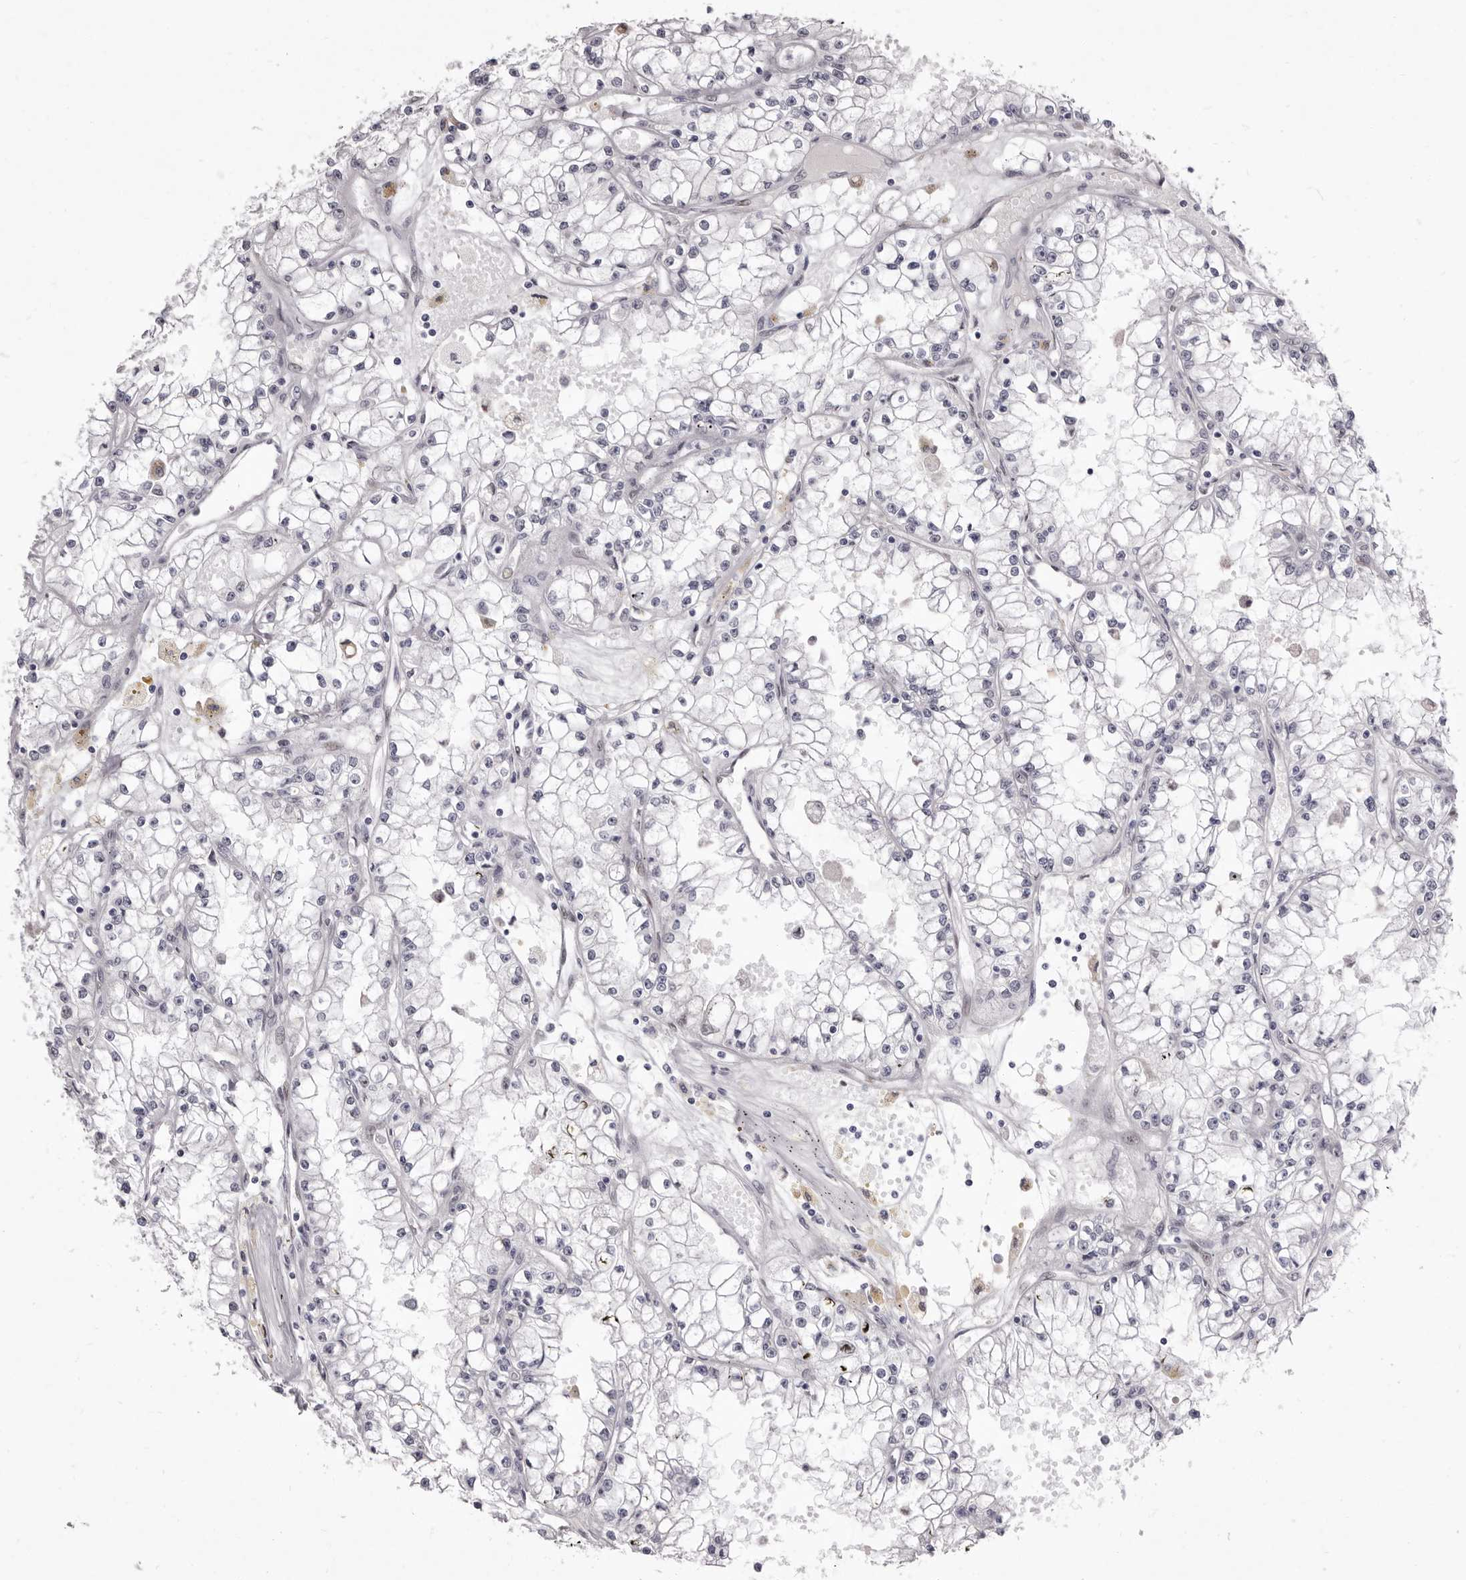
{"staining": {"intensity": "negative", "quantity": "none", "location": "none"}, "tissue": "renal cancer", "cell_type": "Tumor cells", "image_type": "cancer", "snomed": [{"axis": "morphology", "description": "Adenocarcinoma, NOS"}, {"axis": "topography", "description": "Kidney"}], "caption": "Immunohistochemistry (IHC) of adenocarcinoma (renal) demonstrates no expression in tumor cells.", "gene": "ZNF326", "patient": {"sex": "male", "age": 56}}